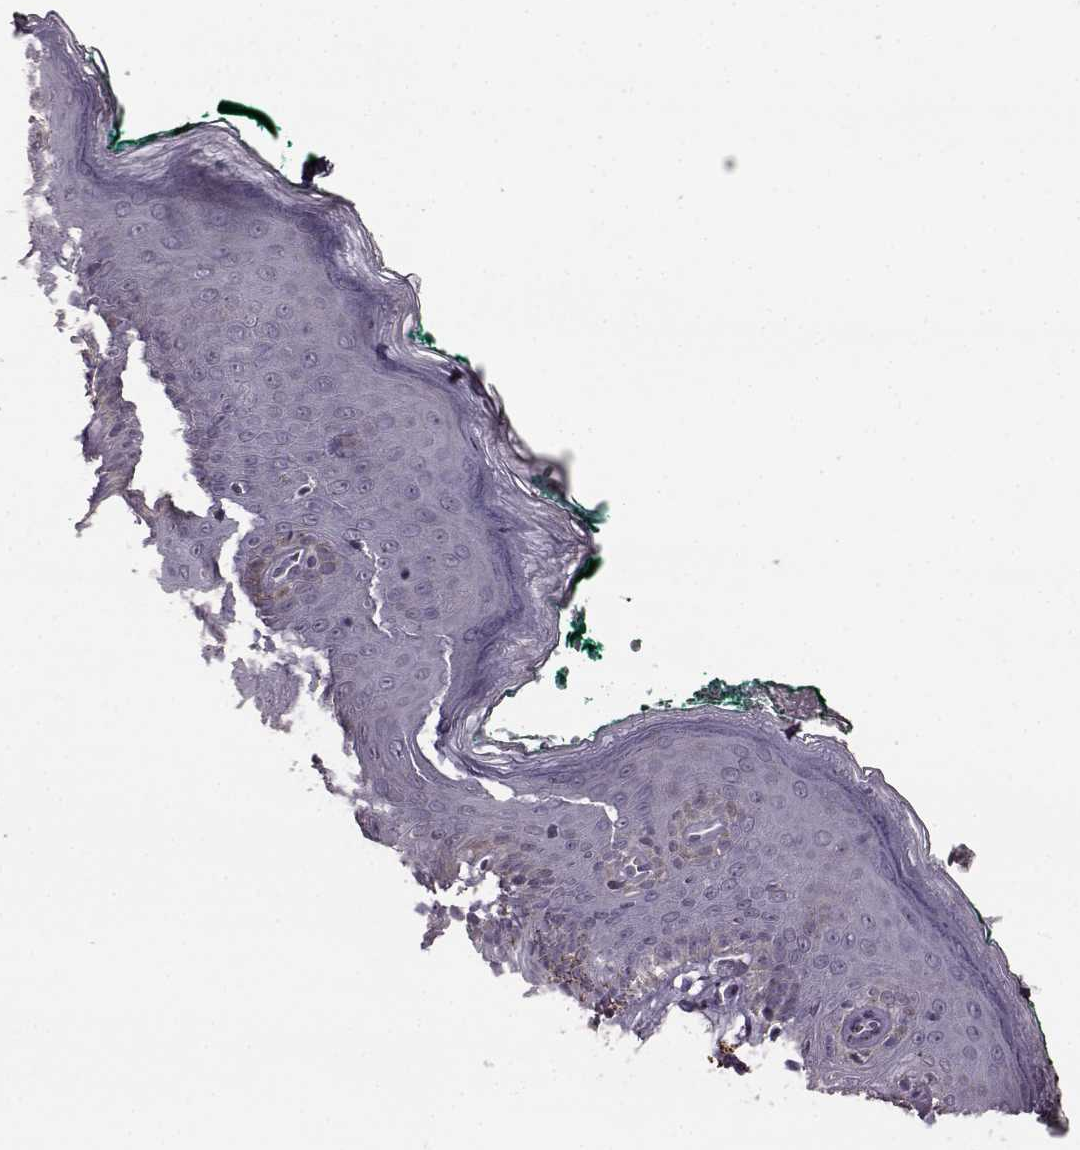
{"staining": {"intensity": "negative", "quantity": "none", "location": "none"}, "tissue": "skin", "cell_type": "Epidermal cells", "image_type": "normal", "snomed": [{"axis": "morphology", "description": "Normal tissue, NOS"}, {"axis": "topography", "description": "Vulva"}], "caption": "Skin was stained to show a protein in brown. There is no significant positivity in epidermal cells. (Stains: DAB immunohistochemistry (IHC) with hematoxylin counter stain, Microscopy: brightfield microscopy at high magnification).", "gene": "SLC52A3", "patient": {"sex": "female", "age": 66}}